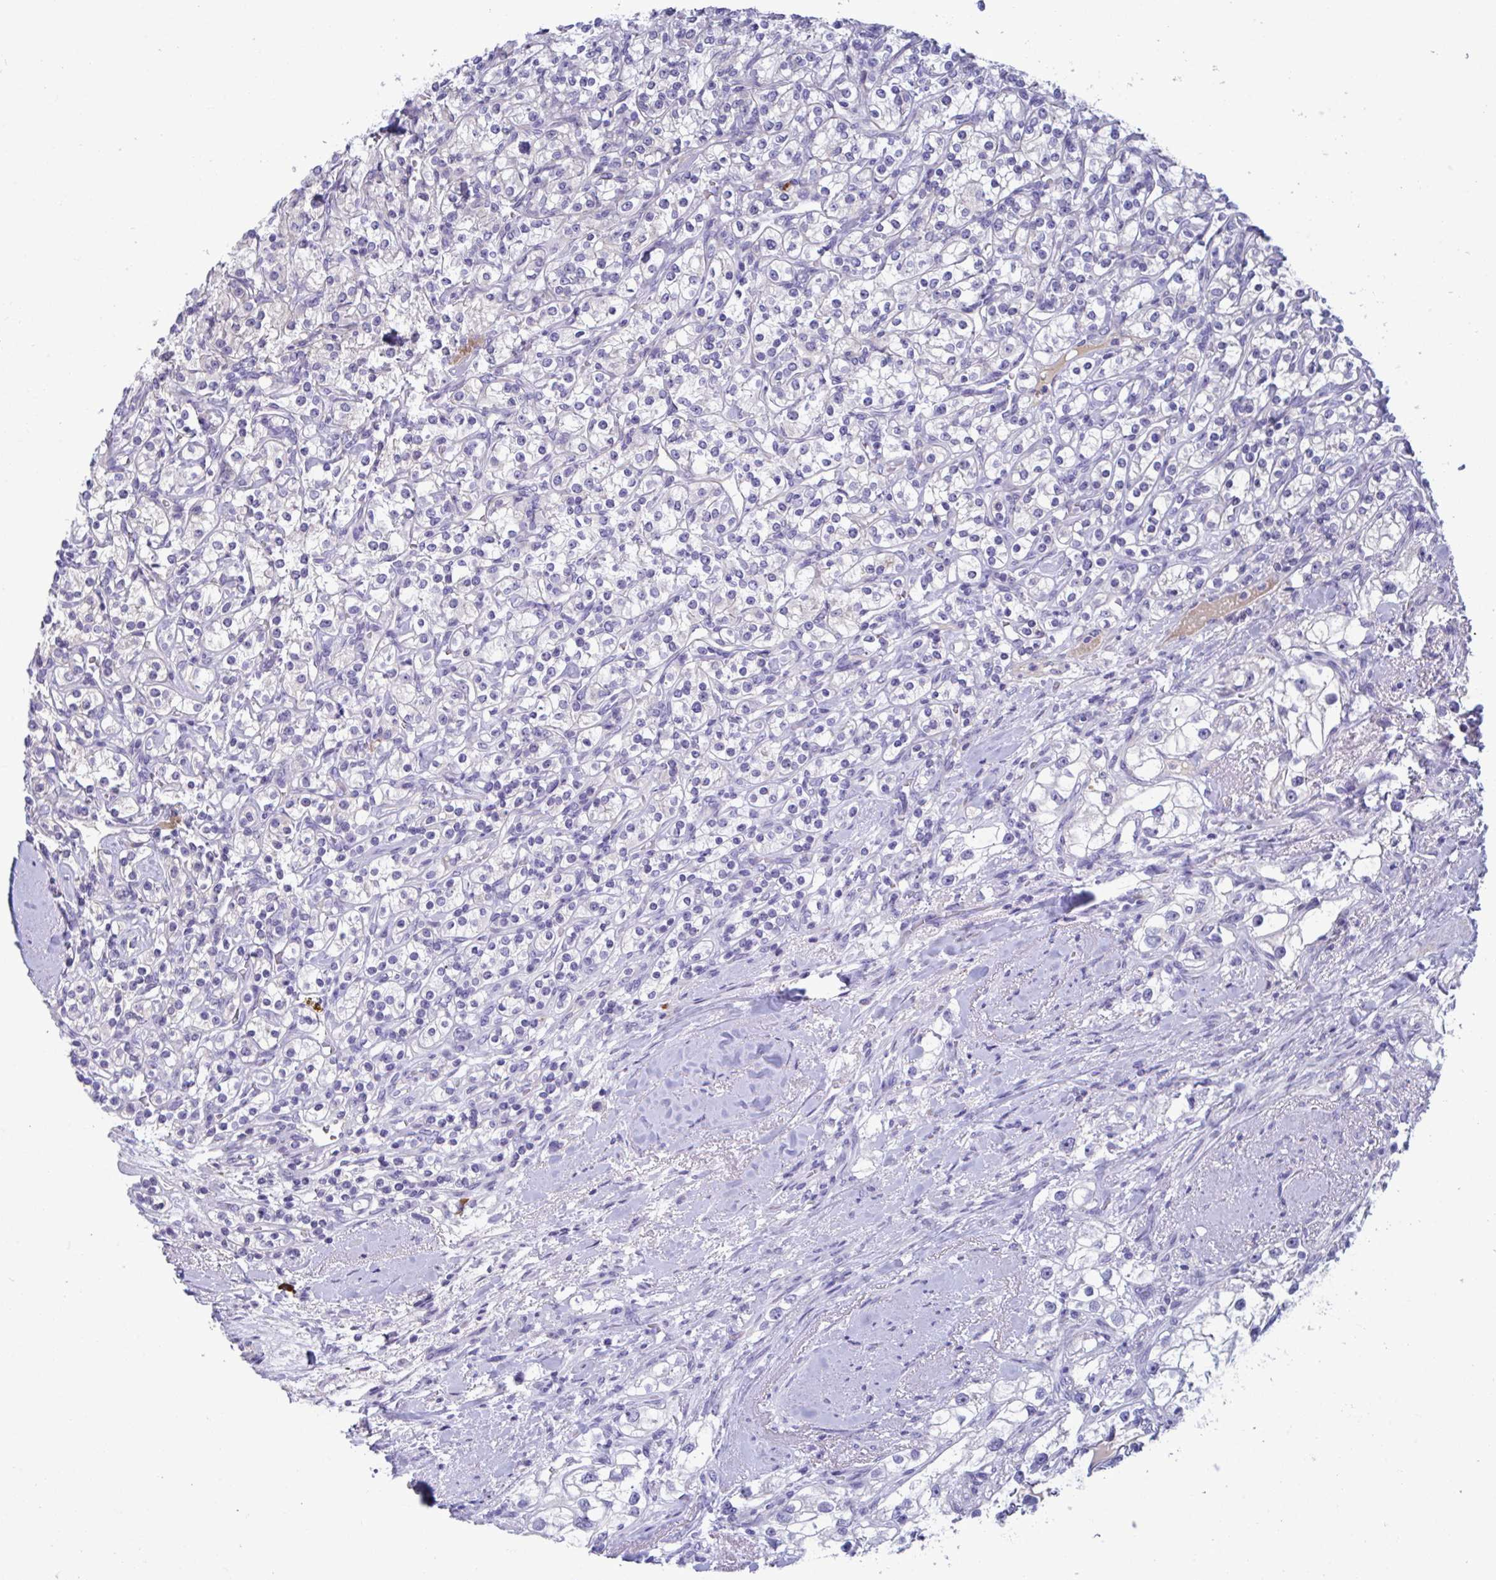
{"staining": {"intensity": "negative", "quantity": "none", "location": "none"}, "tissue": "renal cancer", "cell_type": "Tumor cells", "image_type": "cancer", "snomed": [{"axis": "morphology", "description": "Adenocarcinoma, NOS"}, {"axis": "topography", "description": "Kidney"}], "caption": "Tumor cells show no significant expression in adenocarcinoma (renal).", "gene": "MS4A14", "patient": {"sex": "male", "age": 77}}